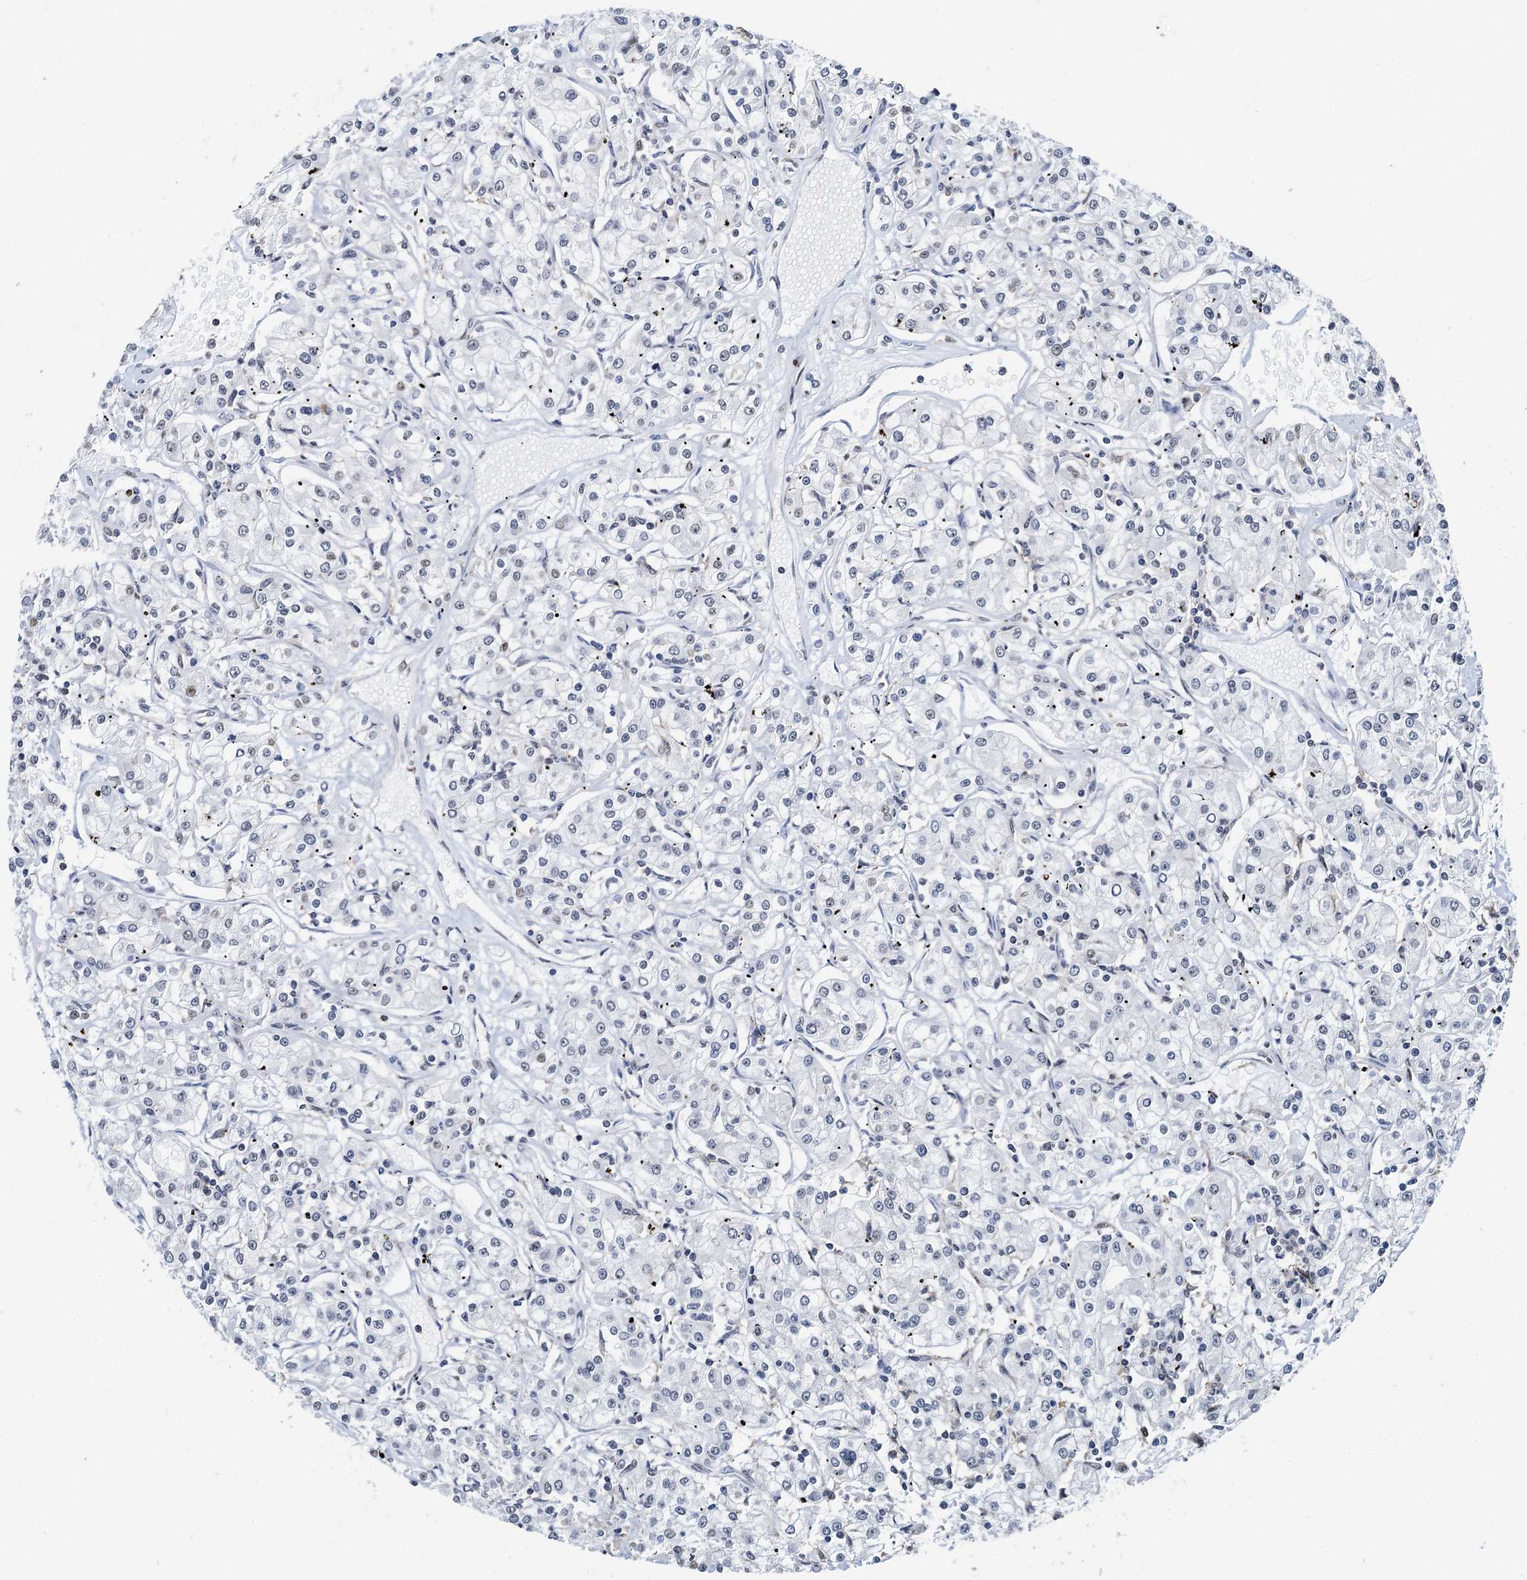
{"staining": {"intensity": "weak", "quantity": "<25%", "location": "nuclear"}, "tissue": "renal cancer", "cell_type": "Tumor cells", "image_type": "cancer", "snomed": [{"axis": "morphology", "description": "Adenocarcinoma, NOS"}, {"axis": "topography", "description": "Kidney"}], "caption": "Tumor cells show no significant protein positivity in renal cancer.", "gene": "RBM26", "patient": {"sex": "female", "age": 59}}